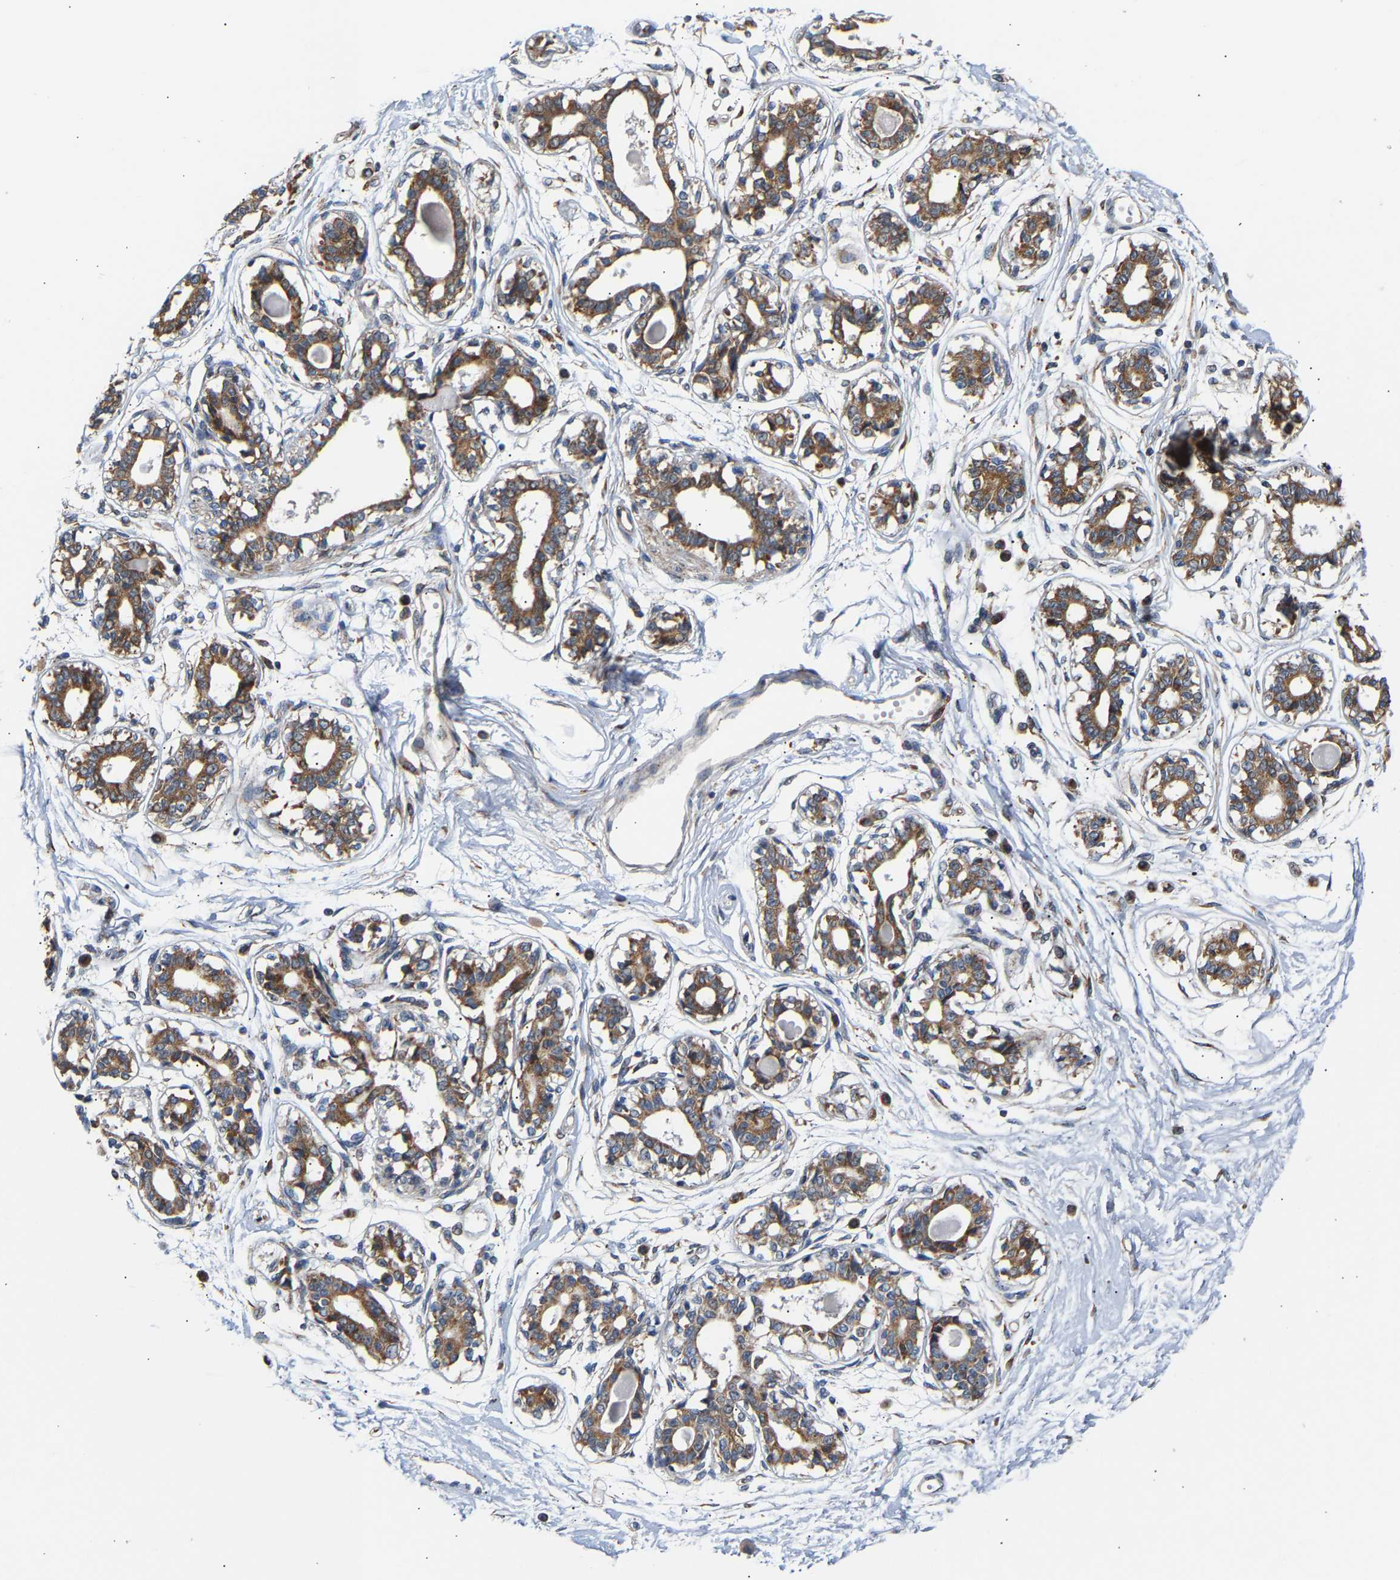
{"staining": {"intensity": "weak", "quantity": ">75%", "location": "cytoplasmic/membranous"}, "tissue": "breast", "cell_type": "Adipocytes", "image_type": "normal", "snomed": [{"axis": "morphology", "description": "Normal tissue, NOS"}, {"axis": "topography", "description": "Breast"}], "caption": "High-power microscopy captured an immunohistochemistry histopathology image of unremarkable breast, revealing weak cytoplasmic/membranous expression in about >75% of adipocytes.", "gene": "TMEM168", "patient": {"sex": "female", "age": 45}}